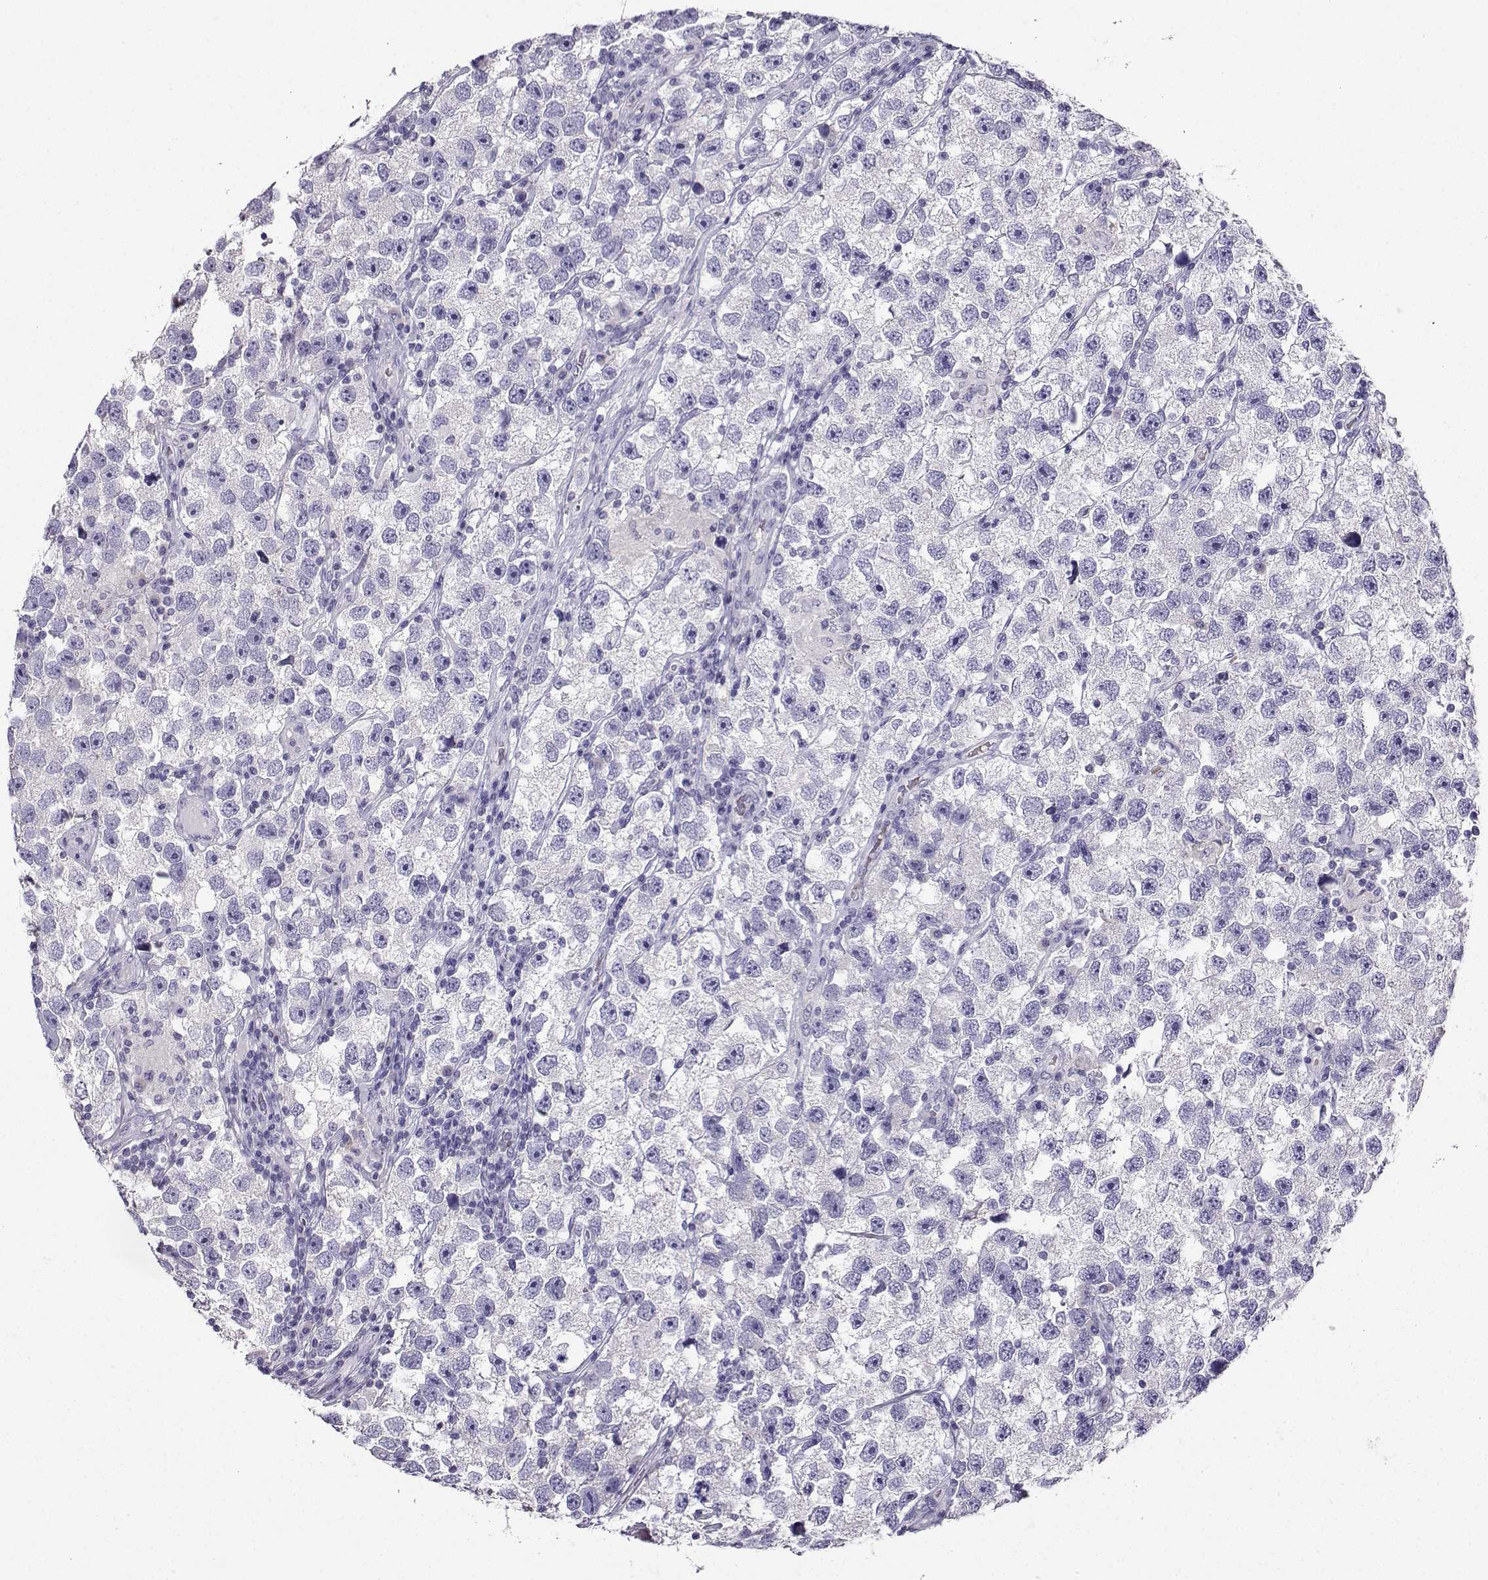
{"staining": {"intensity": "negative", "quantity": "none", "location": "none"}, "tissue": "testis cancer", "cell_type": "Tumor cells", "image_type": "cancer", "snomed": [{"axis": "morphology", "description": "Seminoma, NOS"}, {"axis": "topography", "description": "Testis"}], "caption": "An image of testis seminoma stained for a protein exhibits no brown staining in tumor cells.", "gene": "LINGO1", "patient": {"sex": "male", "age": 26}}